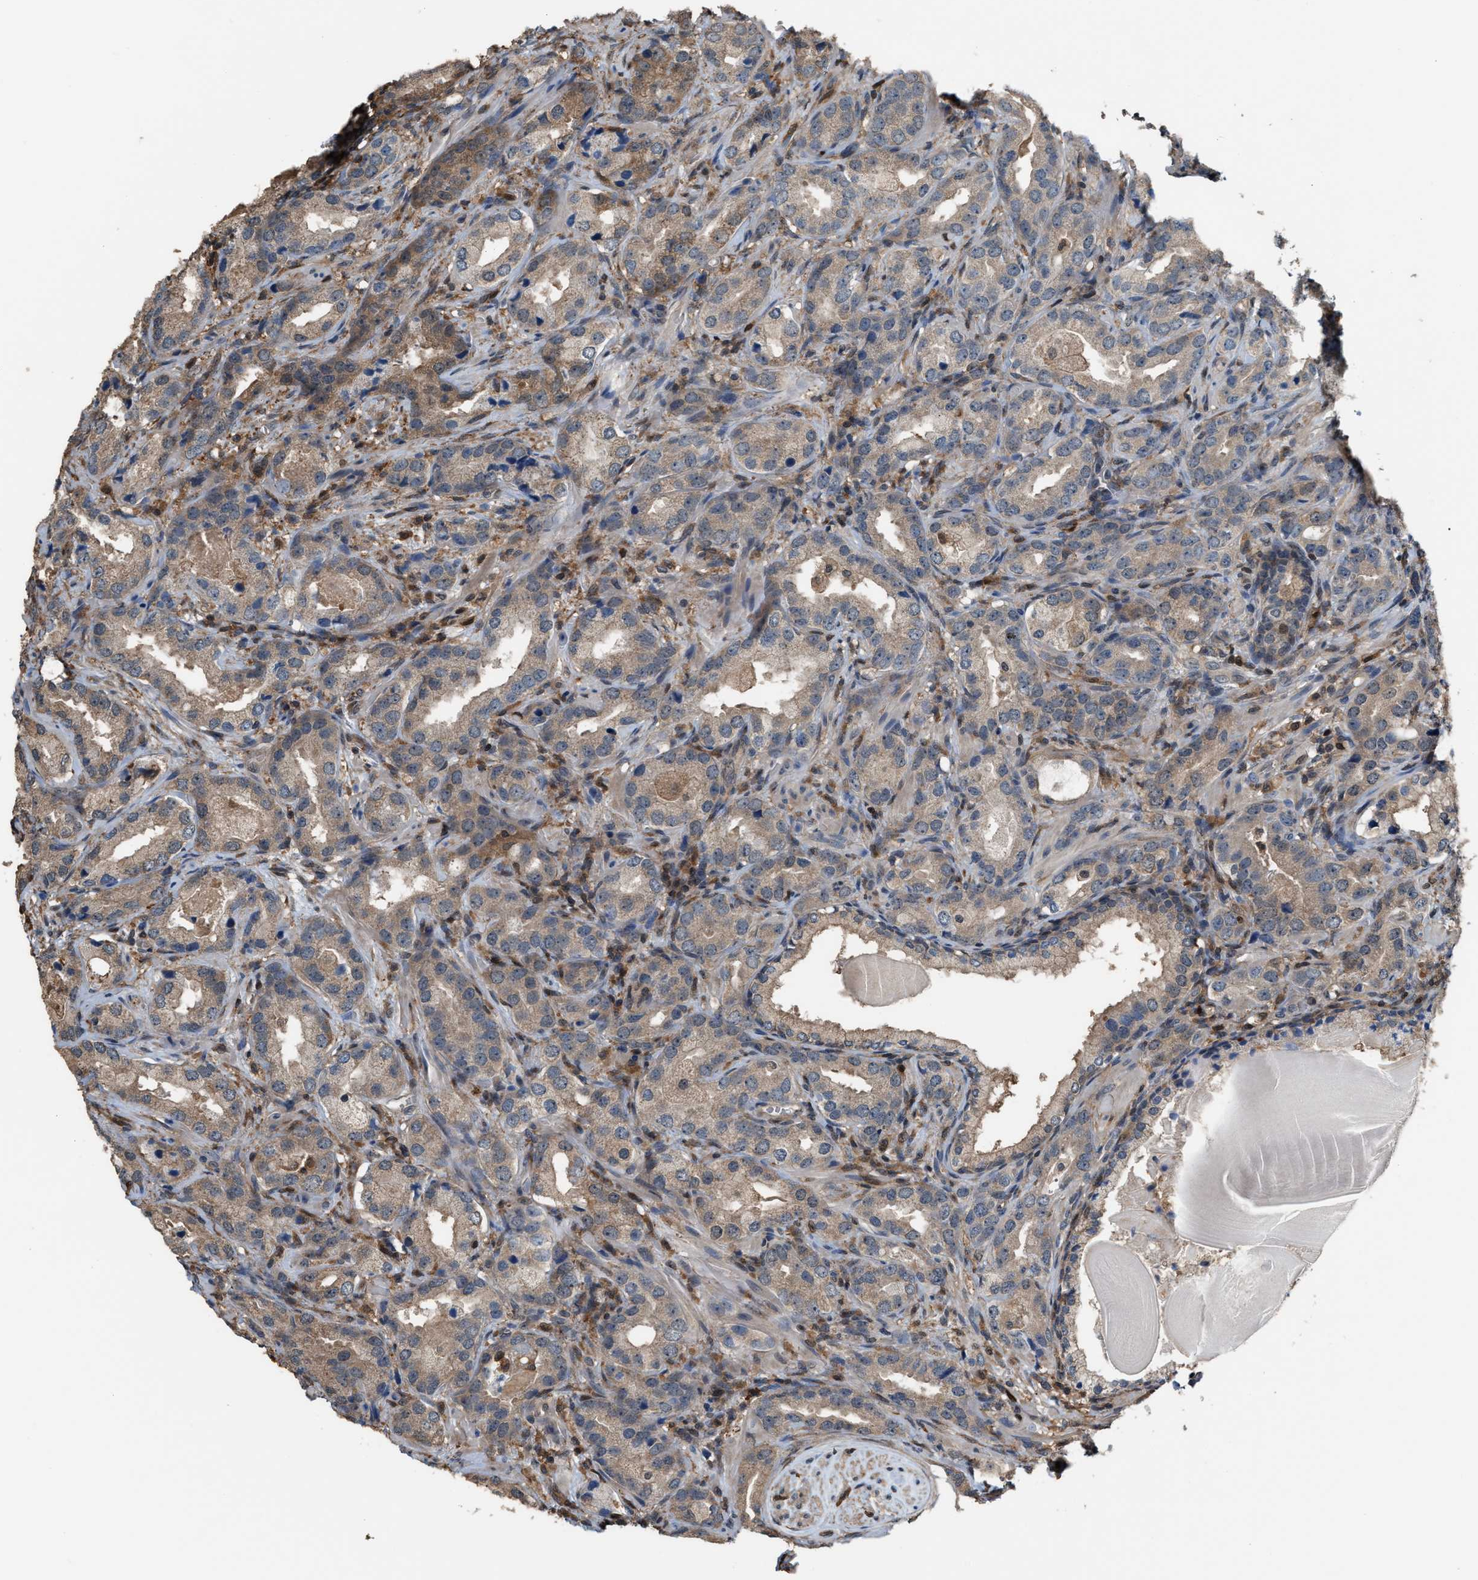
{"staining": {"intensity": "moderate", "quantity": ">75%", "location": "cytoplasmic/membranous"}, "tissue": "prostate cancer", "cell_type": "Tumor cells", "image_type": "cancer", "snomed": [{"axis": "morphology", "description": "Adenocarcinoma, High grade"}, {"axis": "topography", "description": "Prostate"}], "caption": "Prostate cancer stained with DAB immunohistochemistry displays medium levels of moderate cytoplasmic/membranous staining in about >75% of tumor cells. (brown staining indicates protein expression, while blue staining denotes nuclei).", "gene": "MTPN", "patient": {"sex": "male", "age": 63}}